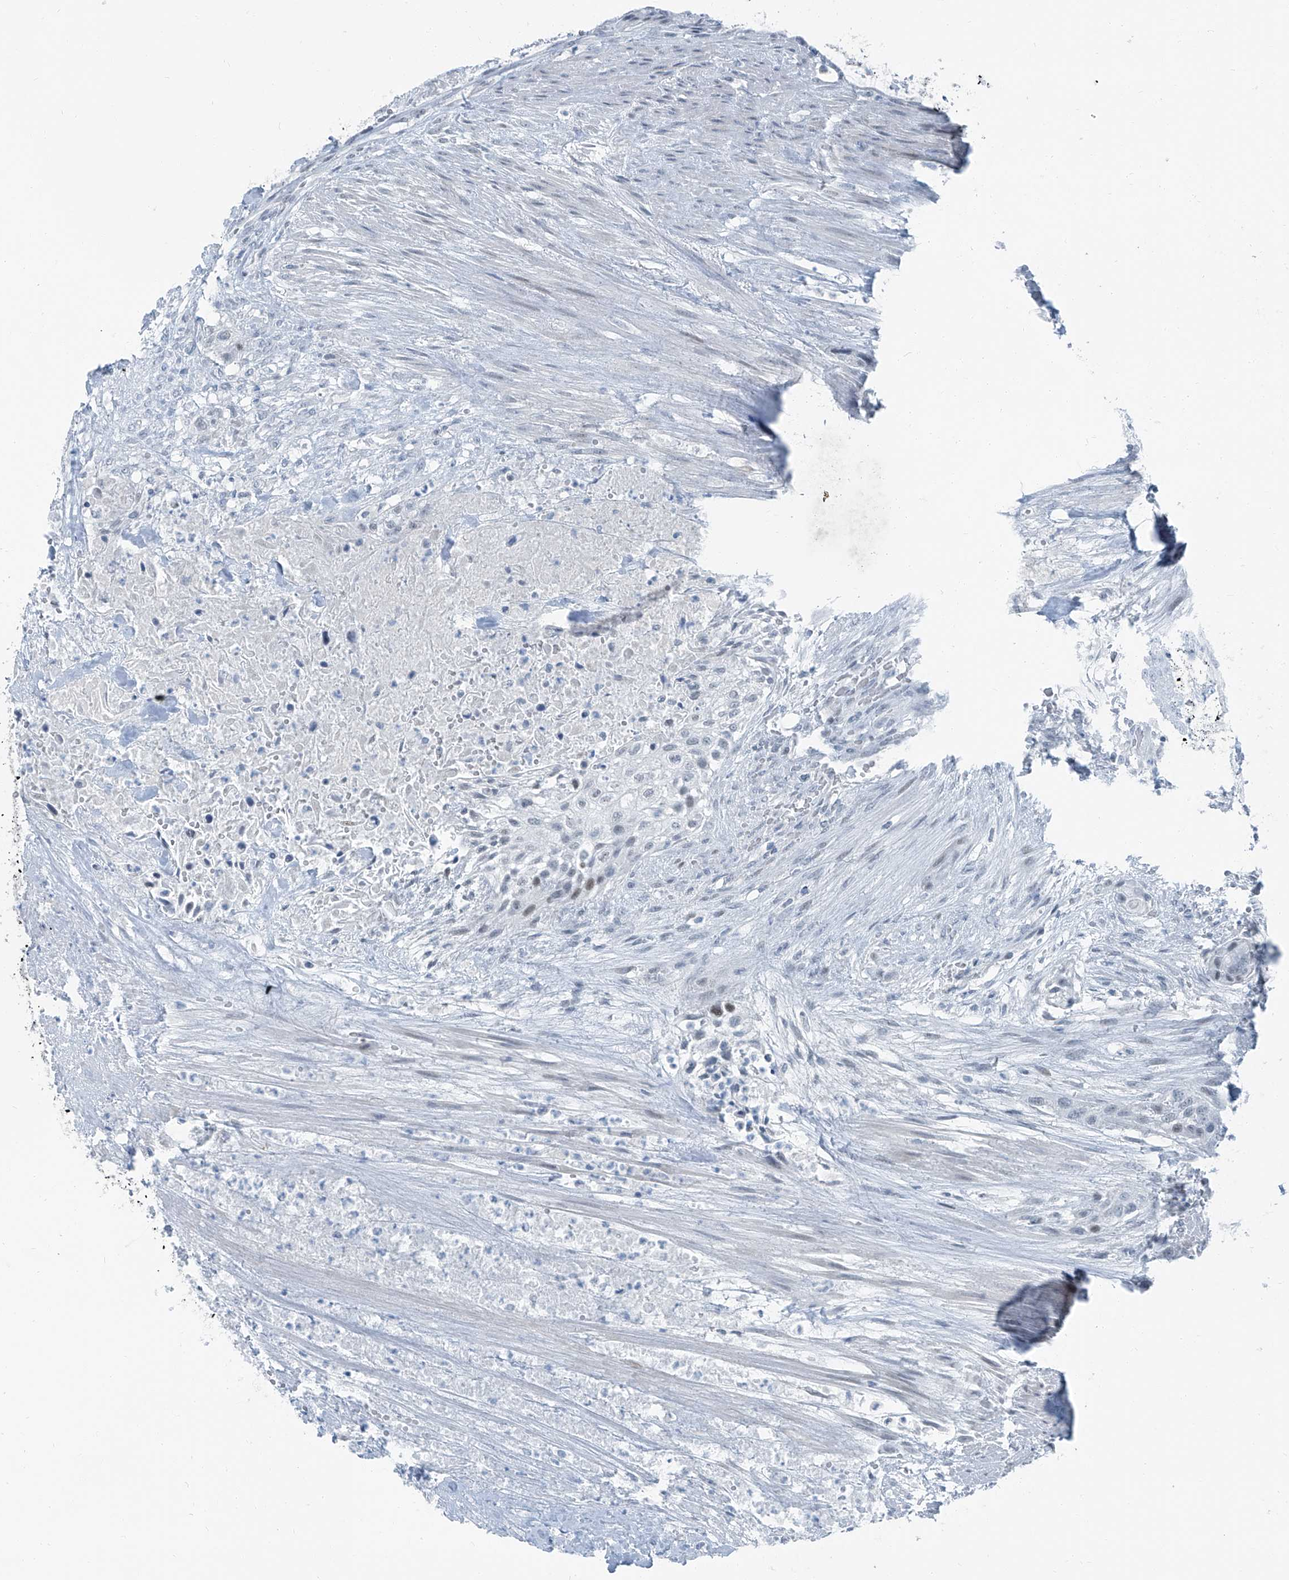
{"staining": {"intensity": "weak", "quantity": "<25%", "location": "nuclear"}, "tissue": "urothelial cancer", "cell_type": "Tumor cells", "image_type": "cancer", "snomed": [{"axis": "morphology", "description": "Urothelial carcinoma, High grade"}, {"axis": "topography", "description": "Urinary bladder"}], "caption": "Tumor cells are negative for brown protein staining in urothelial cancer.", "gene": "RGN", "patient": {"sex": "male", "age": 35}}